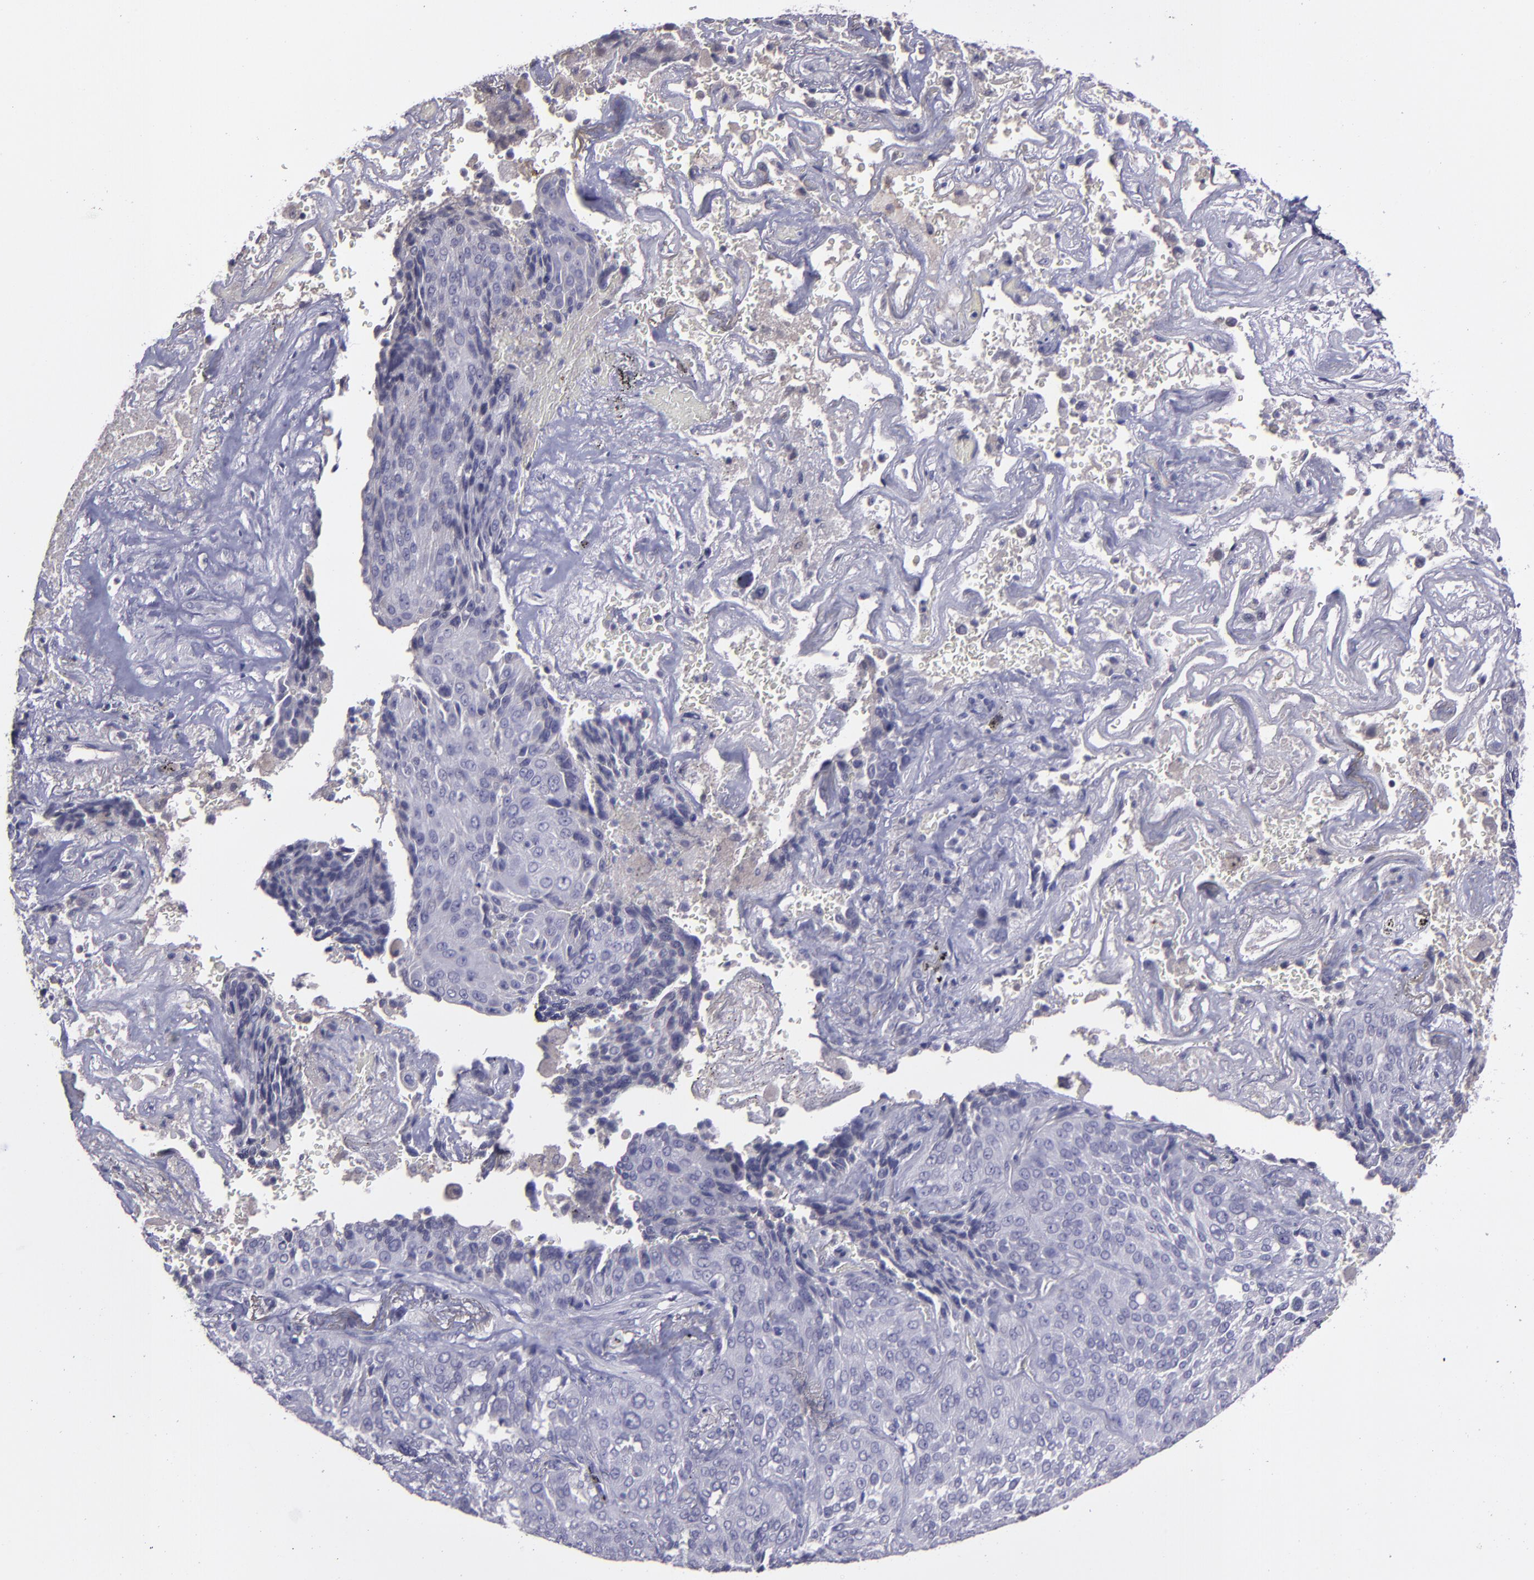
{"staining": {"intensity": "negative", "quantity": "none", "location": "none"}, "tissue": "lung cancer", "cell_type": "Tumor cells", "image_type": "cancer", "snomed": [{"axis": "morphology", "description": "Squamous cell carcinoma, NOS"}, {"axis": "topography", "description": "Lung"}], "caption": "IHC of lung squamous cell carcinoma shows no expression in tumor cells.", "gene": "MASP1", "patient": {"sex": "male", "age": 54}}